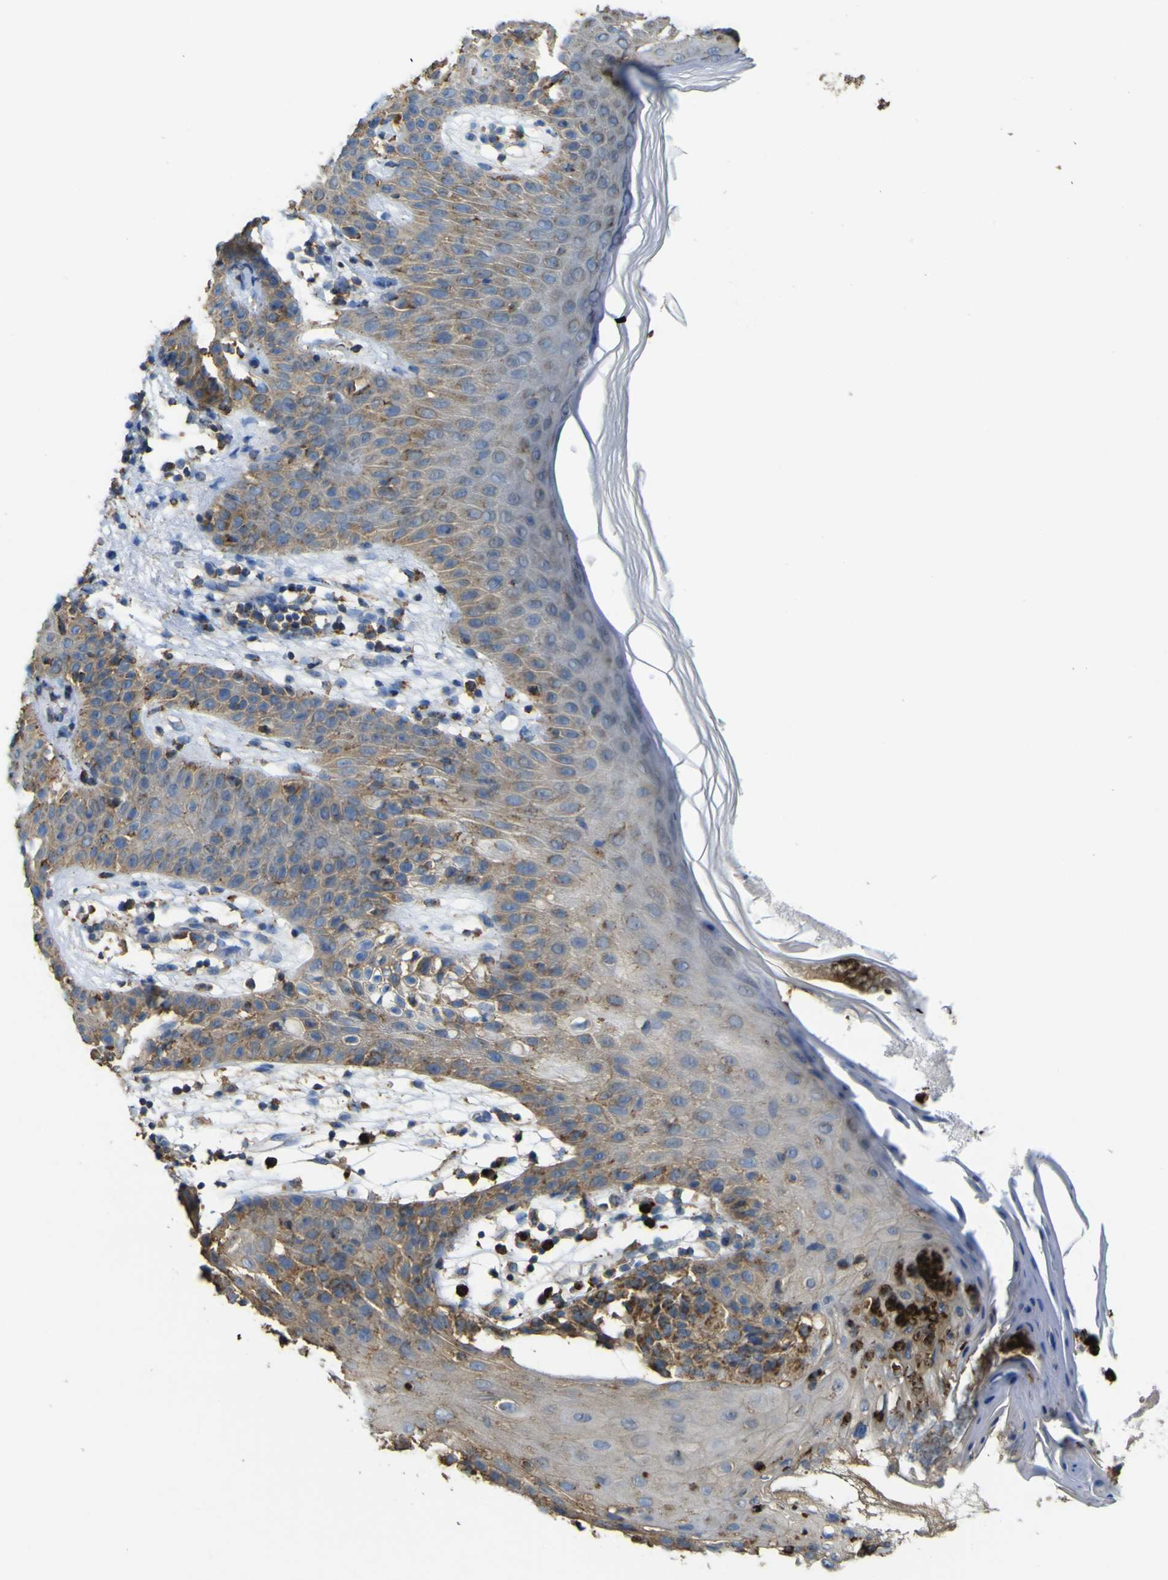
{"staining": {"intensity": "strong", "quantity": ">75%", "location": "cytoplasmic/membranous"}, "tissue": "melanoma", "cell_type": "Tumor cells", "image_type": "cancer", "snomed": [{"axis": "morphology", "description": "Malignant melanoma, NOS"}, {"axis": "topography", "description": "Skin"}], "caption": "The histopathology image exhibits immunohistochemical staining of malignant melanoma. There is strong cytoplasmic/membranous positivity is seen in about >75% of tumor cells.", "gene": "ACSL3", "patient": {"sex": "female", "age": 46}}